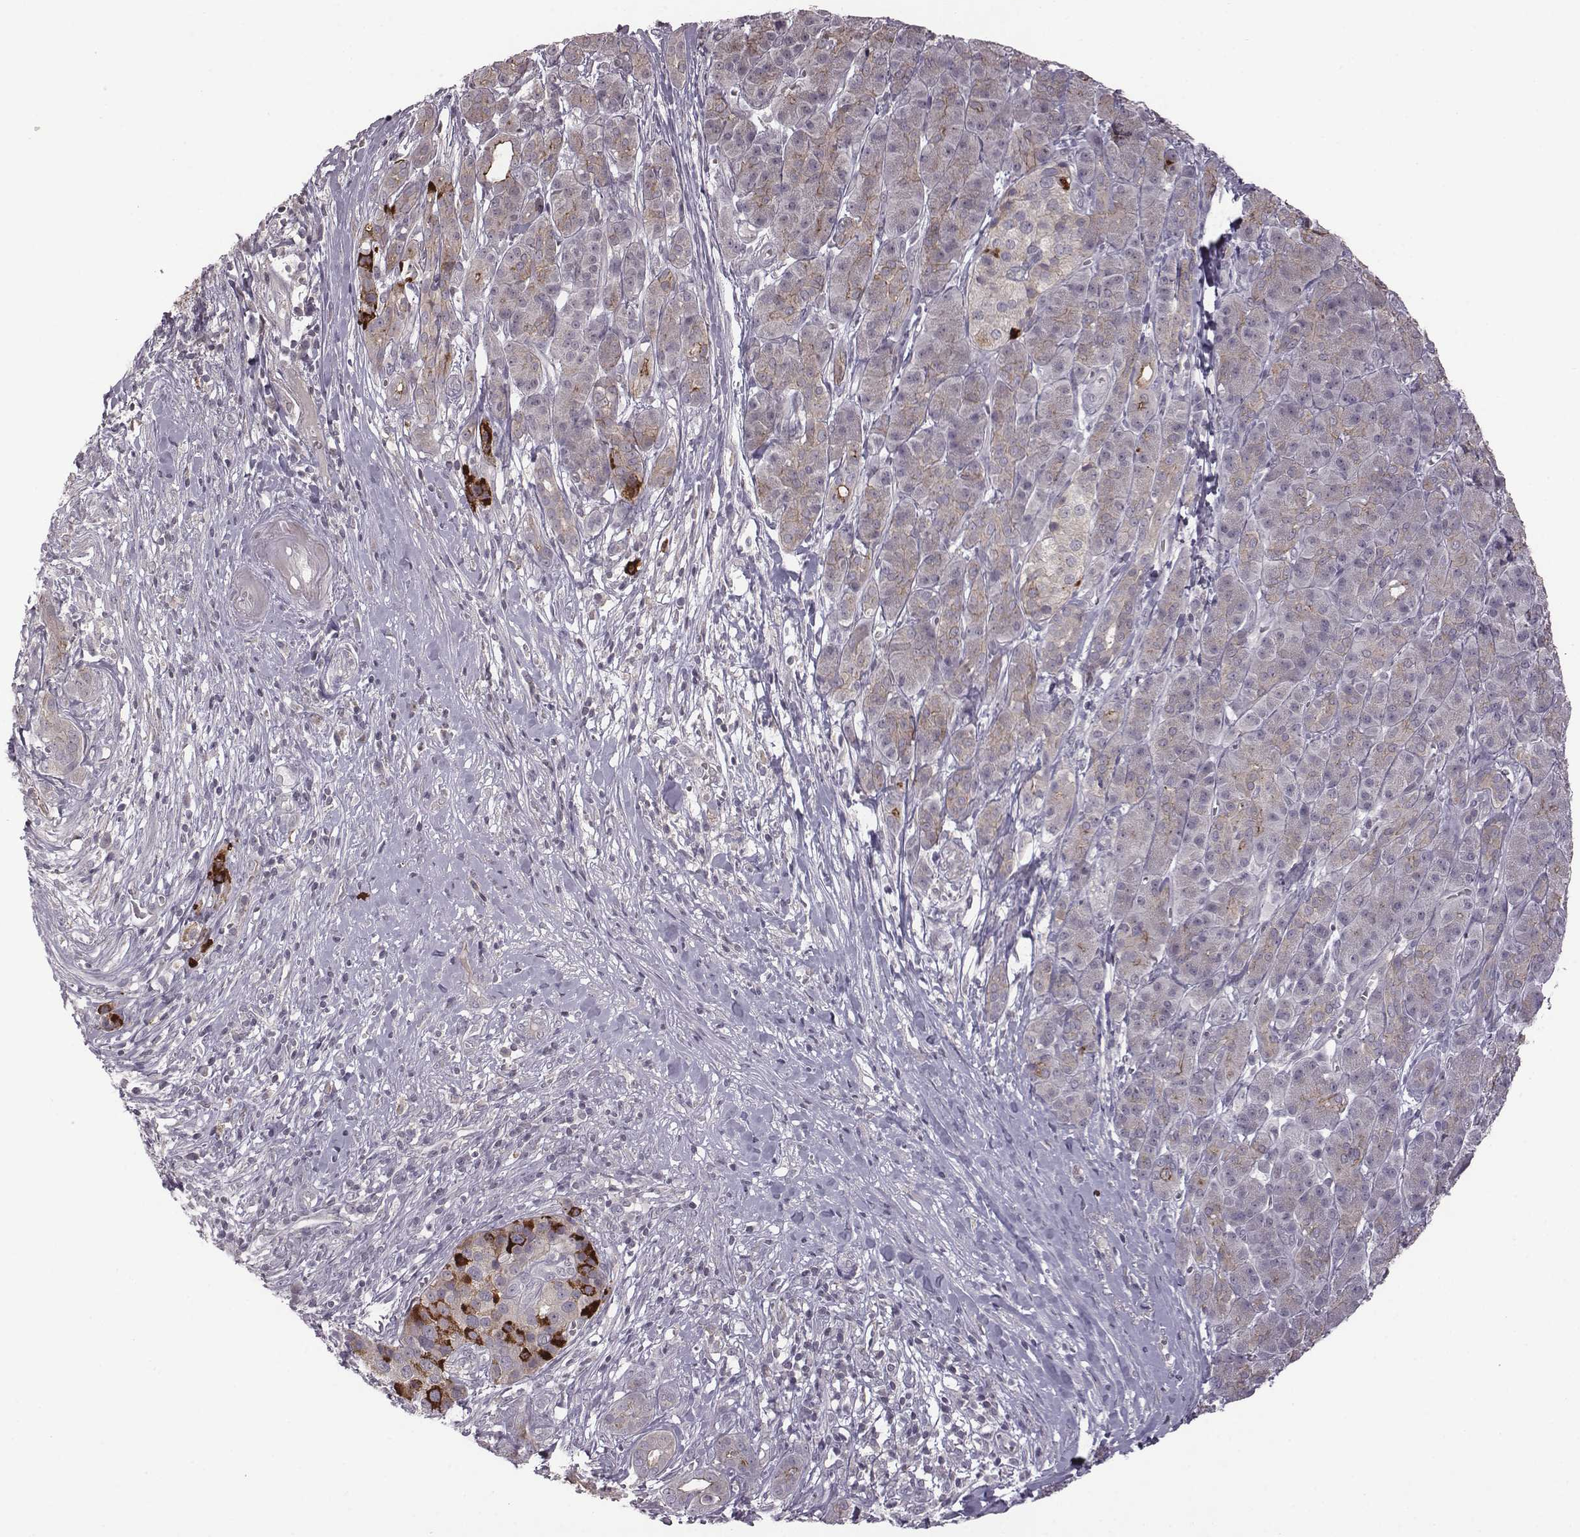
{"staining": {"intensity": "moderate", "quantity": ">75%", "location": "cytoplasmic/membranous"}, "tissue": "pancreatic cancer", "cell_type": "Tumor cells", "image_type": "cancer", "snomed": [{"axis": "morphology", "description": "Adenocarcinoma, NOS"}, {"axis": "topography", "description": "Pancreas"}], "caption": "Adenocarcinoma (pancreatic) stained with DAB immunohistochemistry reveals medium levels of moderate cytoplasmic/membranous staining in approximately >75% of tumor cells. Nuclei are stained in blue.", "gene": "BICDL1", "patient": {"sex": "male", "age": 61}}